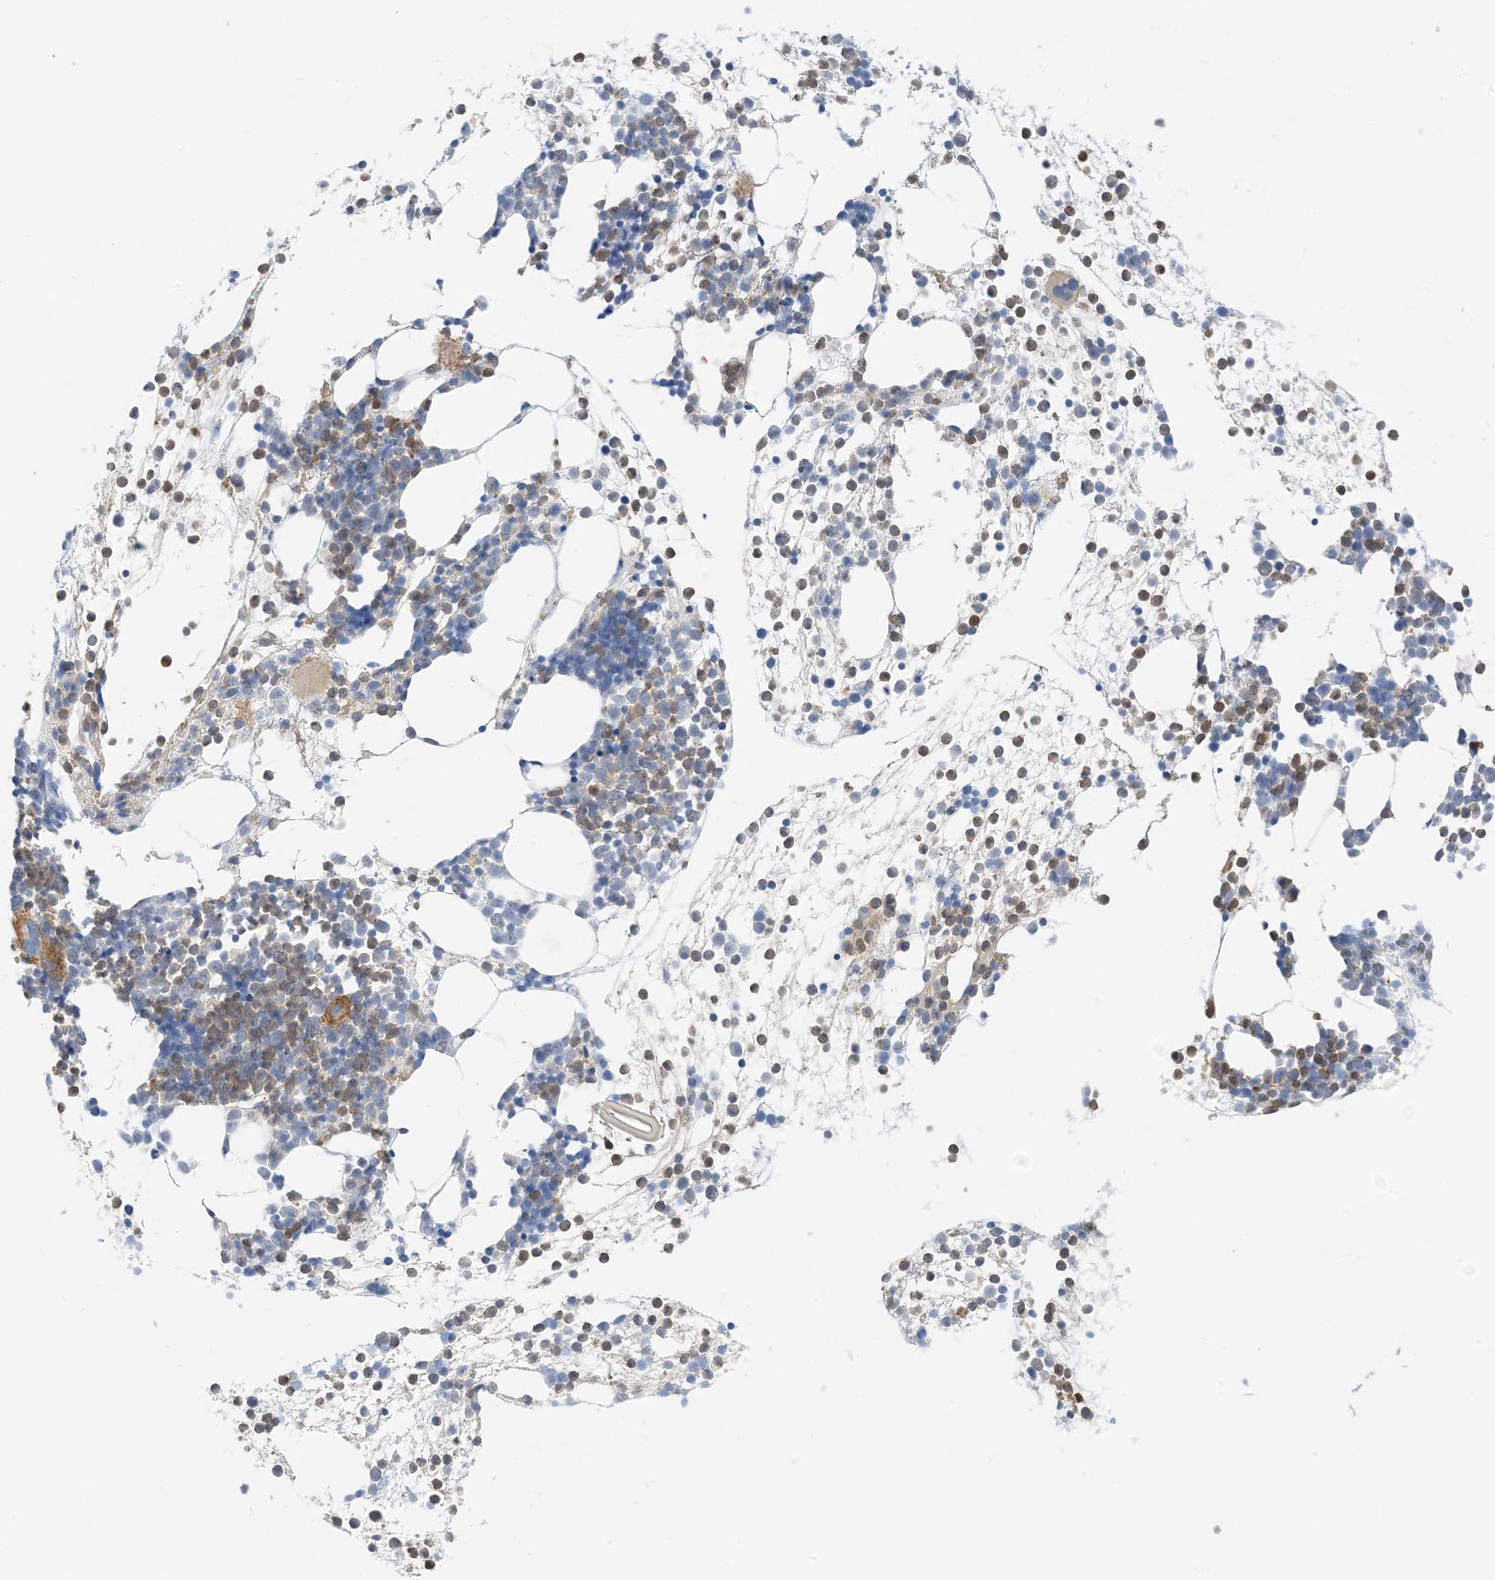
{"staining": {"intensity": "moderate", "quantity": "25%-75%", "location": "cytoplasmic/membranous"}, "tissue": "bone marrow", "cell_type": "Hematopoietic cells", "image_type": "normal", "snomed": [{"axis": "morphology", "description": "Normal tissue, NOS"}, {"axis": "topography", "description": "Bone marrow"}], "caption": "The photomicrograph shows a brown stain indicating the presence of a protein in the cytoplasmic/membranous of hematopoietic cells in bone marrow. The protein of interest is shown in brown color, while the nuclei are stained blue.", "gene": "KIFBP", "patient": {"sex": "male", "age": 54}}